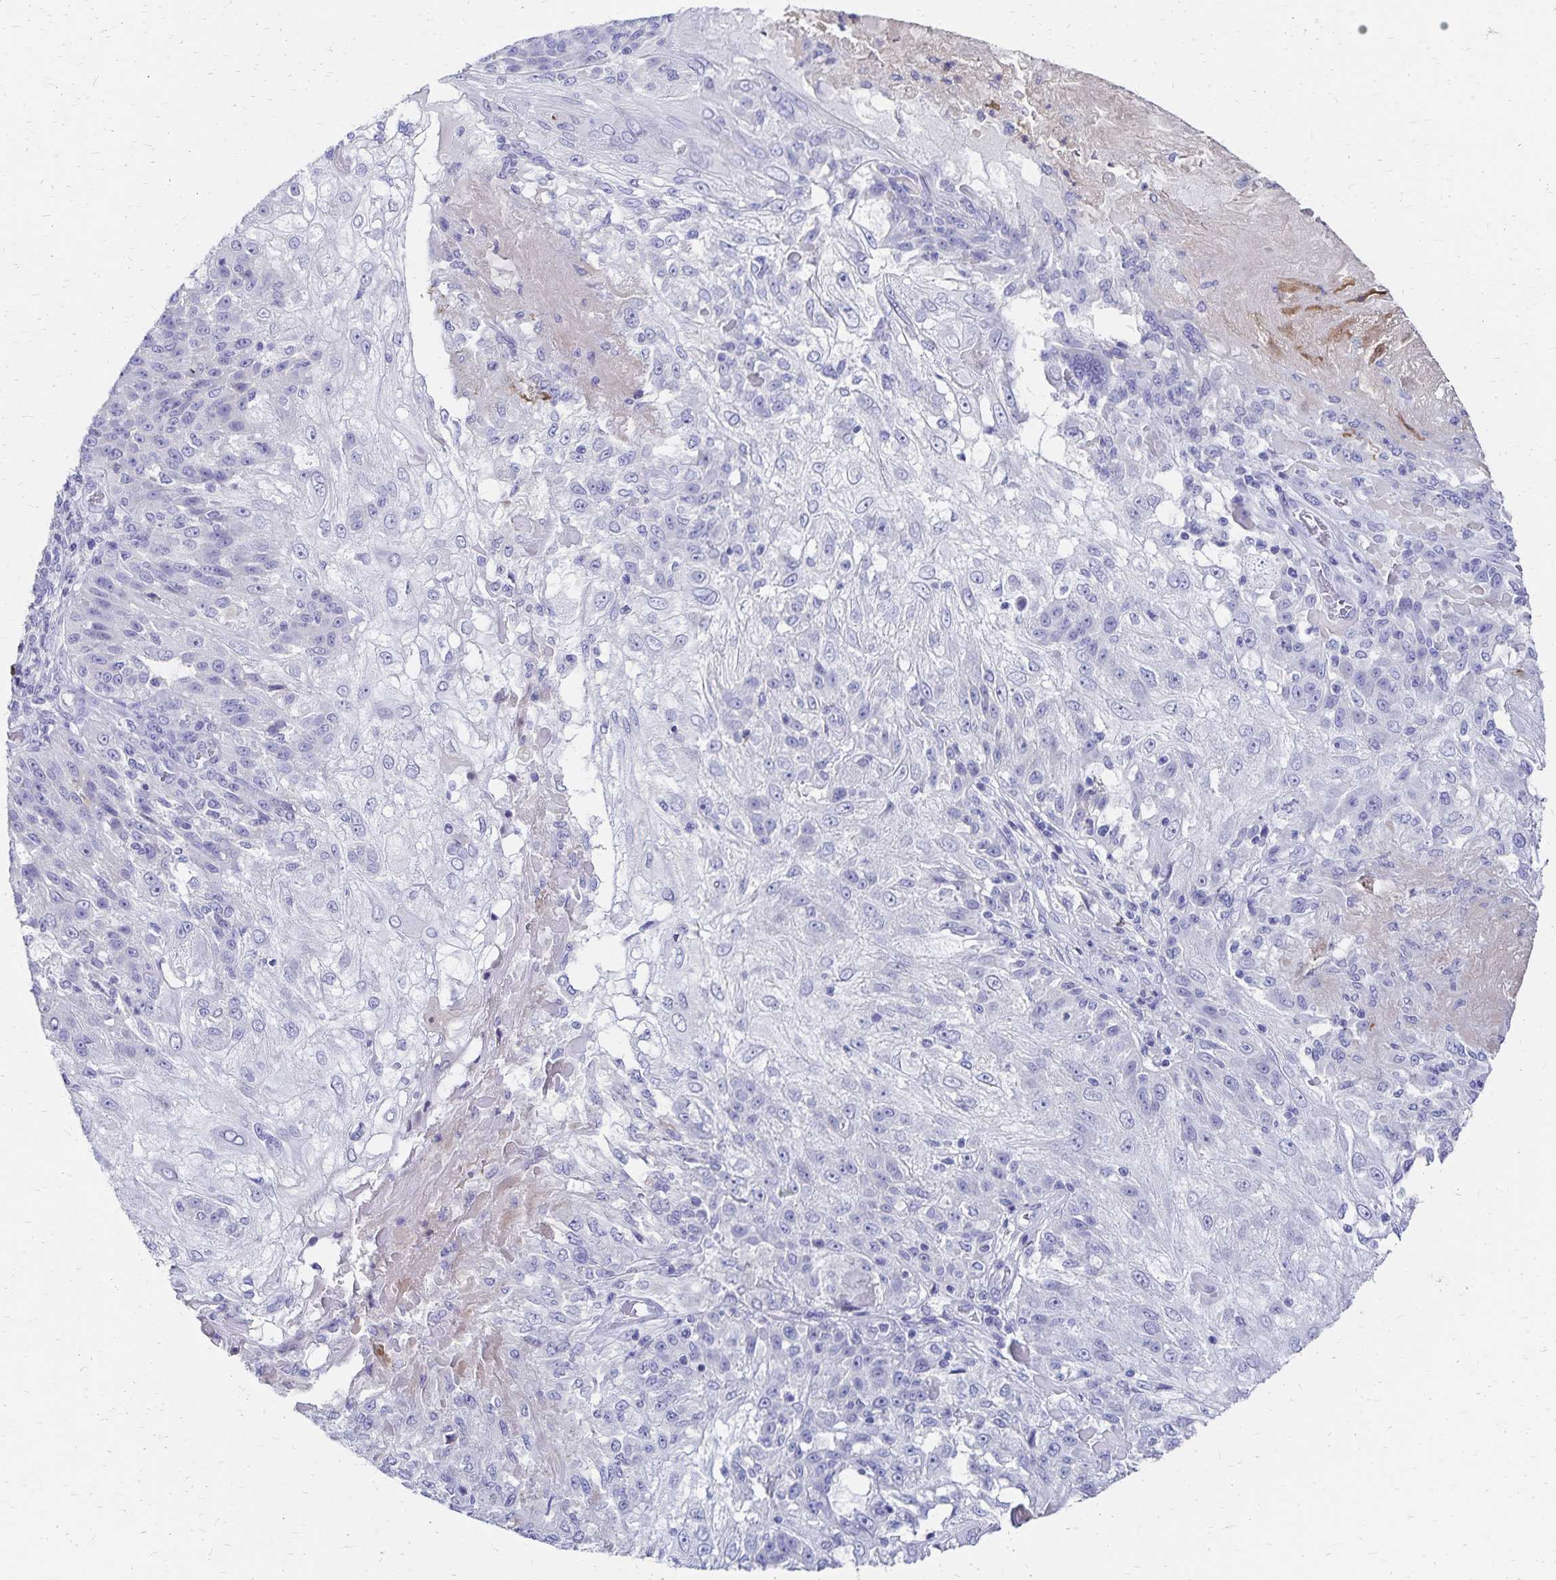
{"staining": {"intensity": "negative", "quantity": "none", "location": "none"}, "tissue": "skin cancer", "cell_type": "Tumor cells", "image_type": "cancer", "snomed": [{"axis": "morphology", "description": "Normal tissue, NOS"}, {"axis": "morphology", "description": "Squamous cell carcinoma, NOS"}, {"axis": "topography", "description": "Skin"}], "caption": "Immunohistochemistry histopathology image of human skin cancer (squamous cell carcinoma) stained for a protein (brown), which exhibits no positivity in tumor cells.", "gene": "PAX5", "patient": {"sex": "female", "age": 83}}